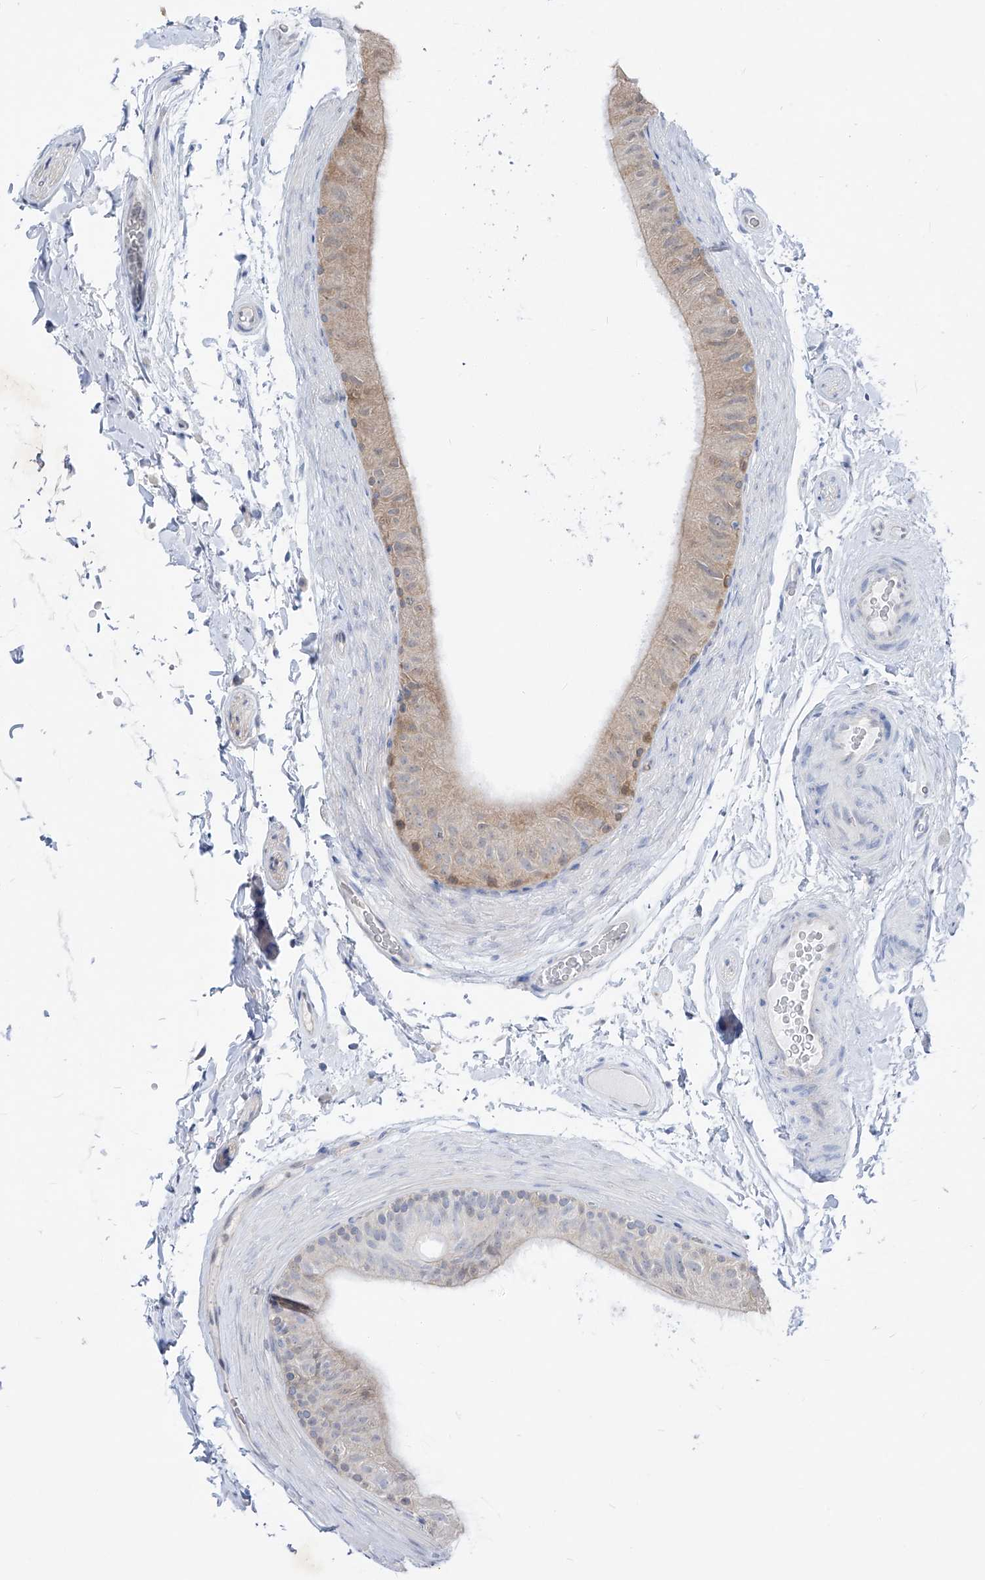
{"staining": {"intensity": "weak", "quantity": "25%-75%", "location": "cytoplasmic/membranous"}, "tissue": "epididymis", "cell_type": "Glandular cells", "image_type": "normal", "snomed": [{"axis": "morphology", "description": "Normal tissue, NOS"}, {"axis": "topography", "description": "Epididymis"}], "caption": "This is an image of IHC staining of benign epididymis, which shows weak positivity in the cytoplasmic/membranous of glandular cells.", "gene": "UFL1", "patient": {"sex": "male", "age": 49}}